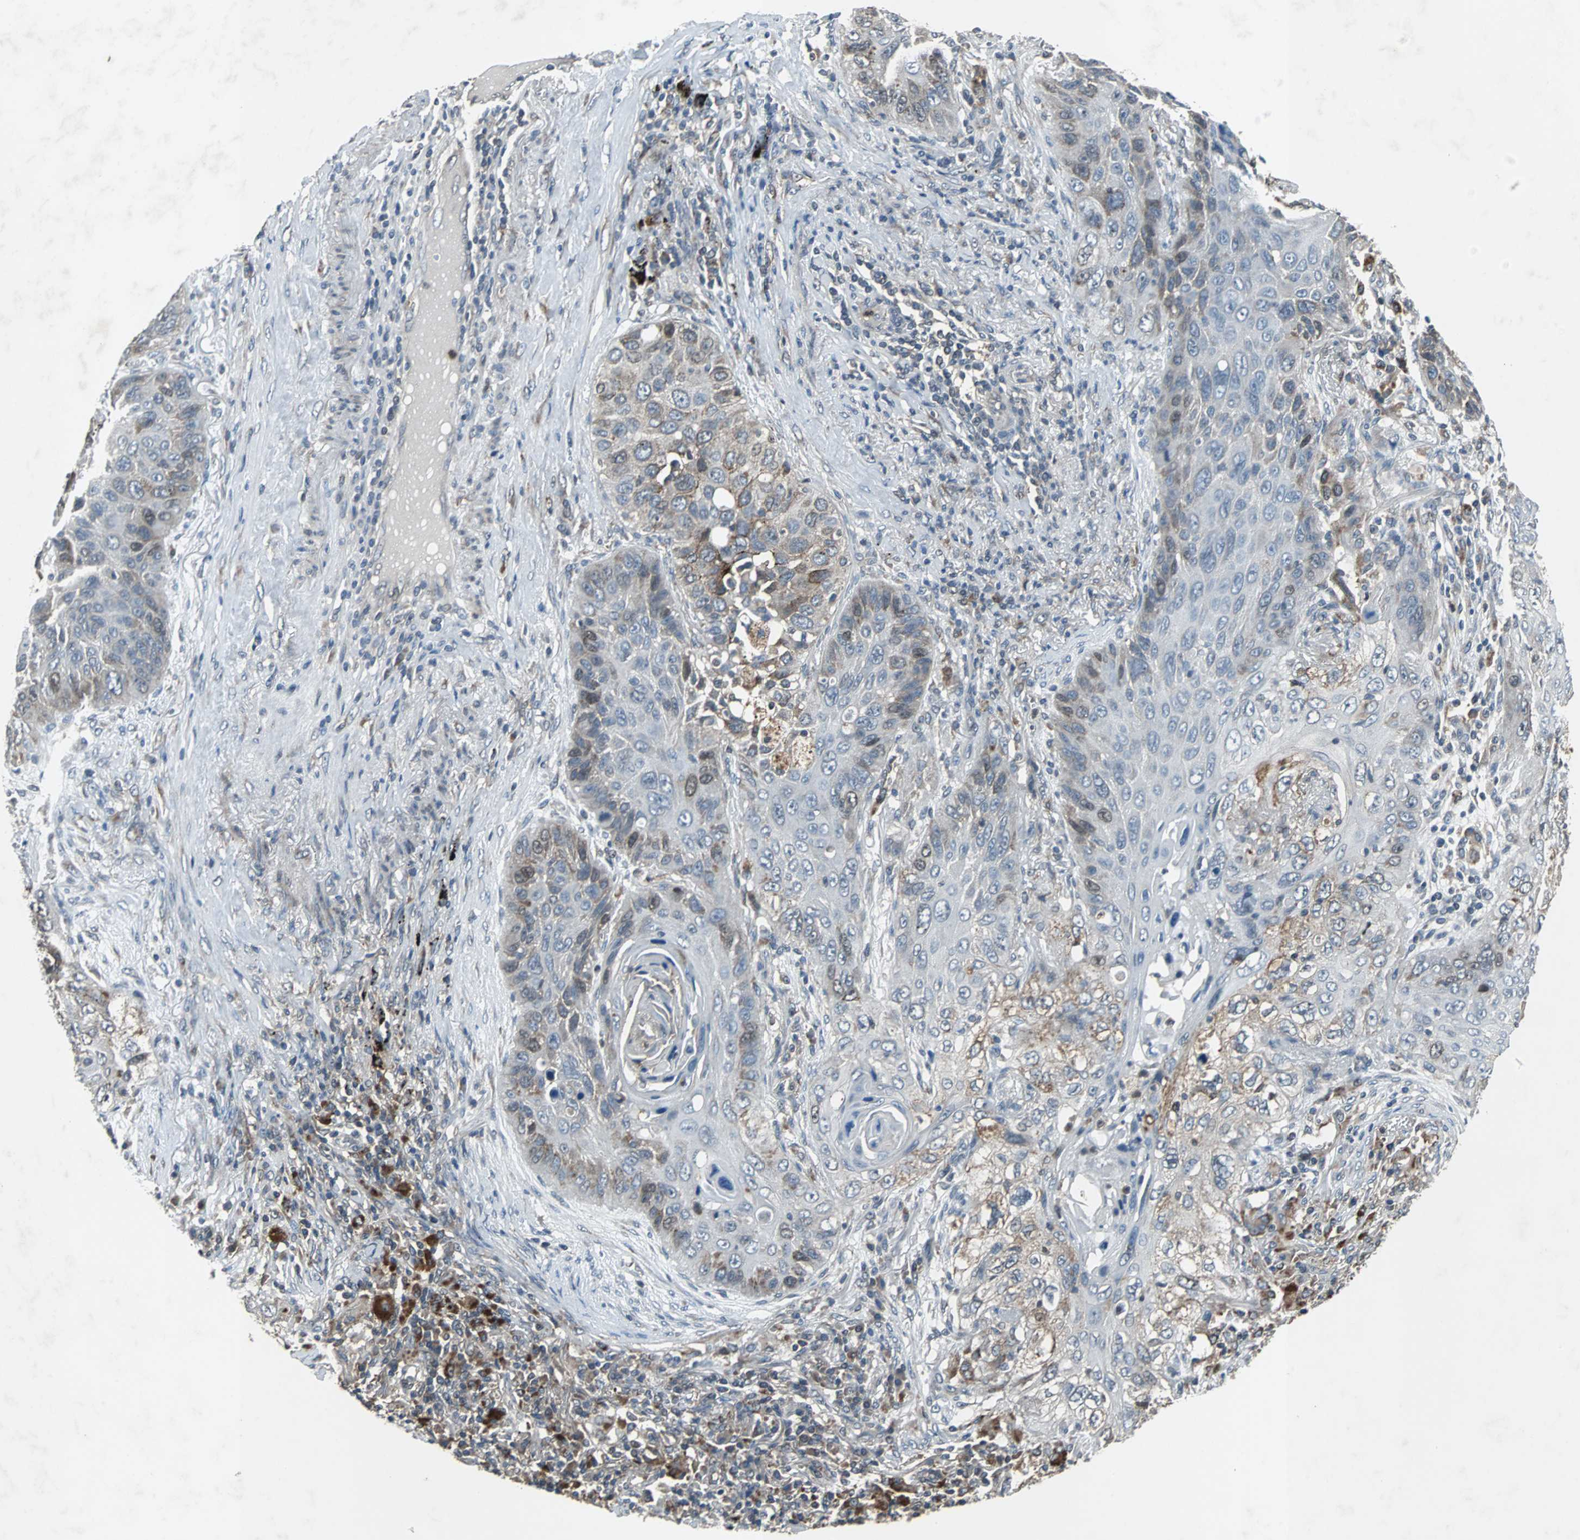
{"staining": {"intensity": "weak", "quantity": "<25%", "location": "cytoplasmic/membranous"}, "tissue": "lung cancer", "cell_type": "Tumor cells", "image_type": "cancer", "snomed": [{"axis": "morphology", "description": "Squamous cell carcinoma, NOS"}, {"axis": "topography", "description": "Lung"}], "caption": "This is a micrograph of IHC staining of lung cancer, which shows no staining in tumor cells.", "gene": "SOS1", "patient": {"sex": "female", "age": 67}}